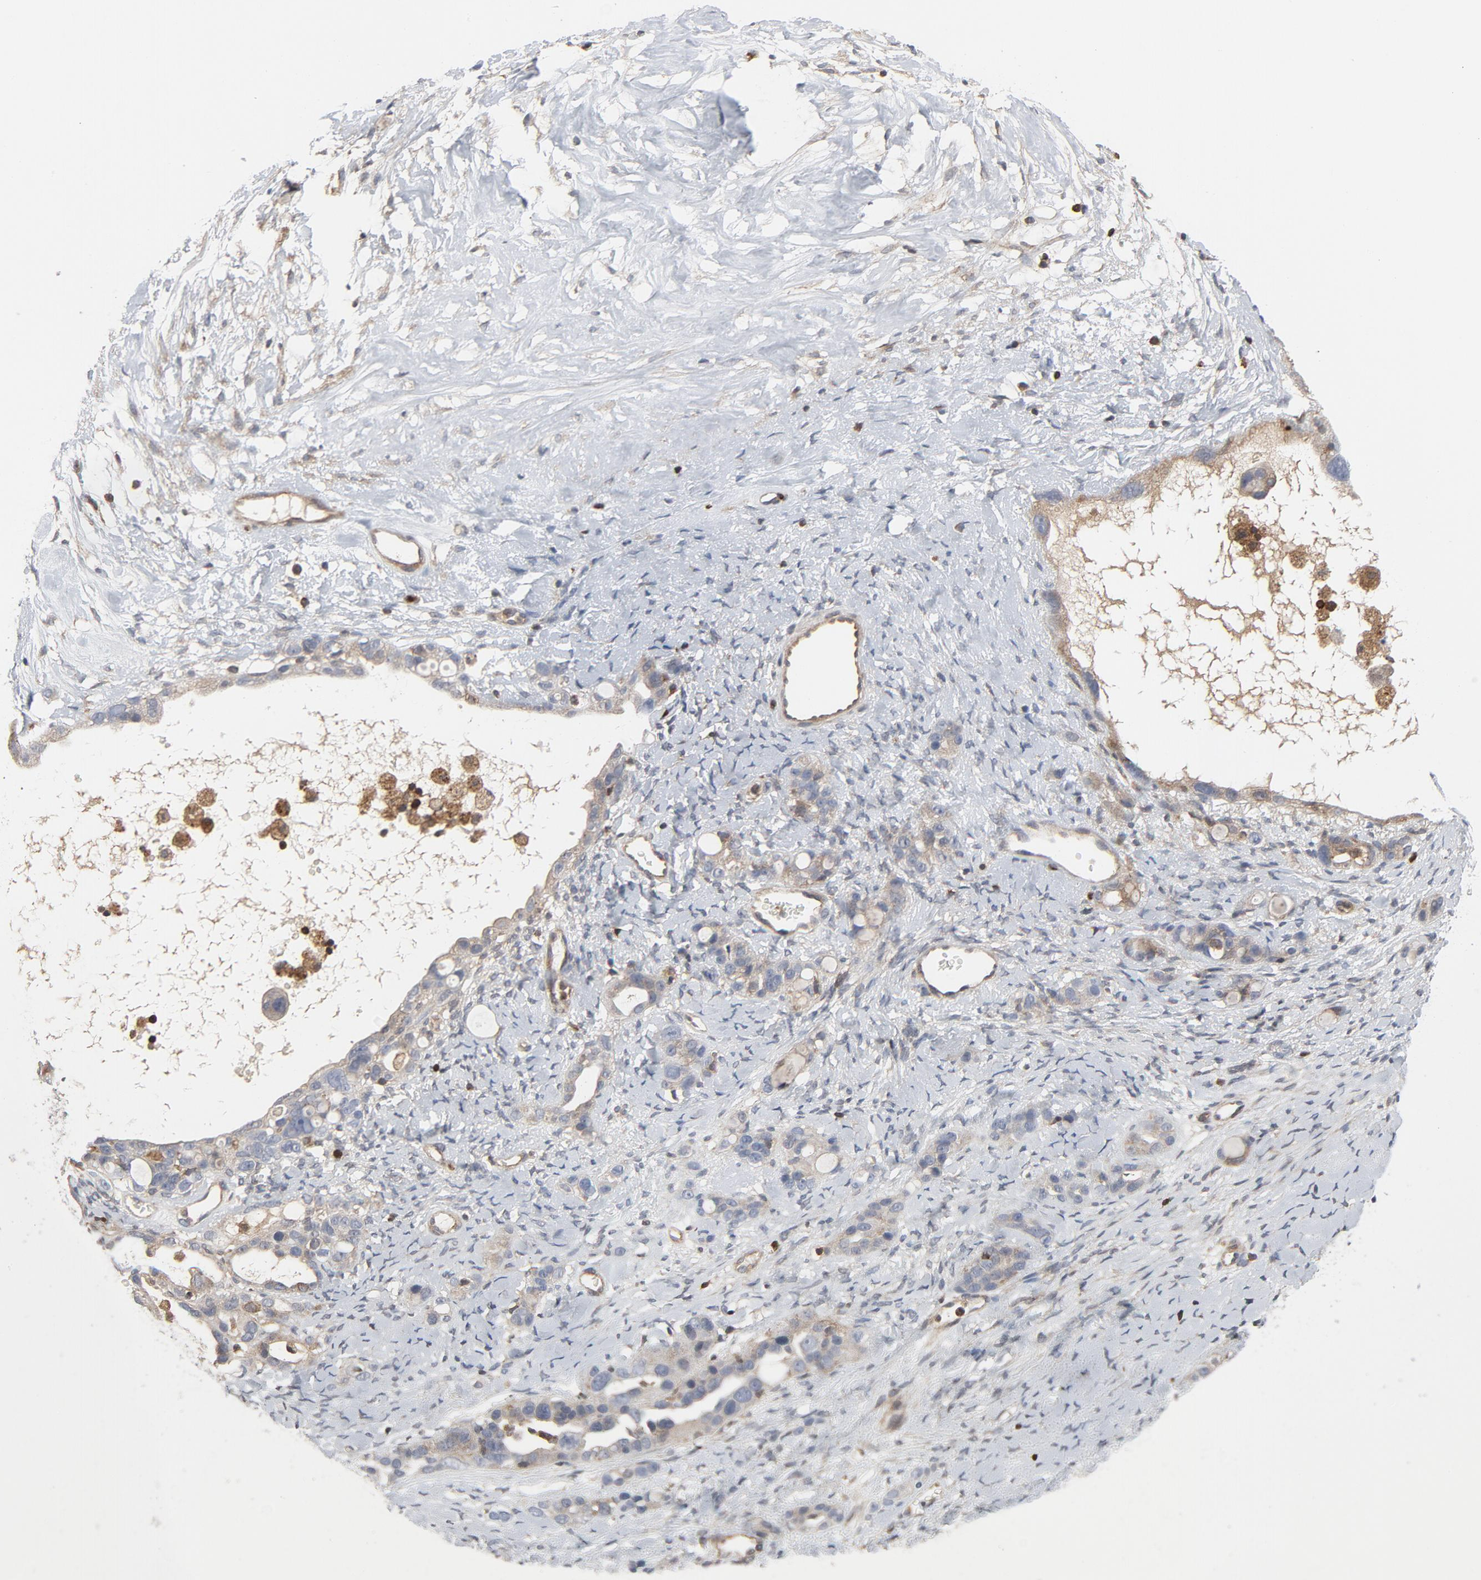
{"staining": {"intensity": "weak", "quantity": "25%-75%", "location": "cytoplasmic/membranous"}, "tissue": "ovarian cancer", "cell_type": "Tumor cells", "image_type": "cancer", "snomed": [{"axis": "morphology", "description": "Cystadenocarcinoma, serous, NOS"}, {"axis": "topography", "description": "Ovary"}], "caption": "There is low levels of weak cytoplasmic/membranous positivity in tumor cells of ovarian cancer, as demonstrated by immunohistochemical staining (brown color).", "gene": "TRADD", "patient": {"sex": "female", "age": 66}}